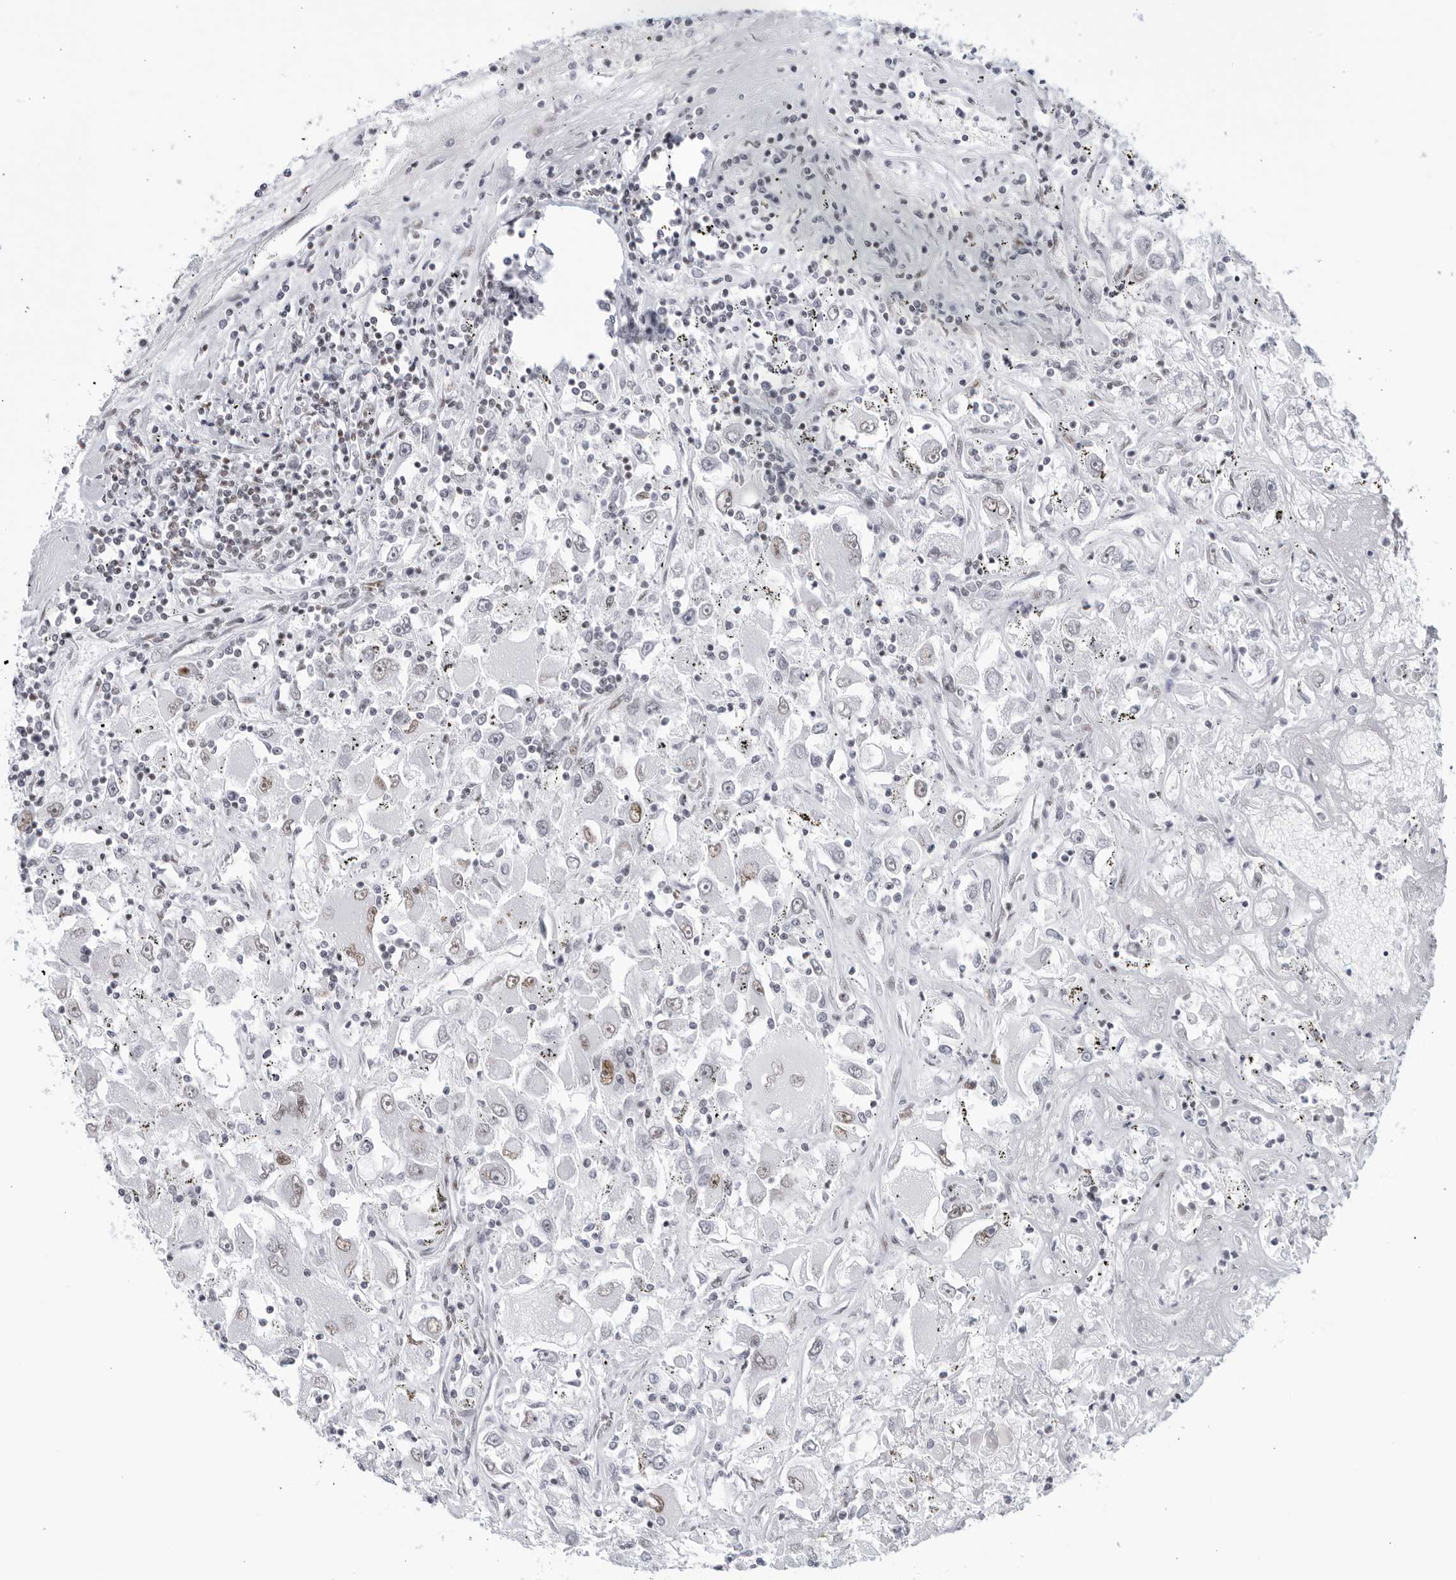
{"staining": {"intensity": "moderate", "quantity": "<25%", "location": "nuclear"}, "tissue": "renal cancer", "cell_type": "Tumor cells", "image_type": "cancer", "snomed": [{"axis": "morphology", "description": "Adenocarcinoma, NOS"}, {"axis": "topography", "description": "Kidney"}], "caption": "Immunohistochemical staining of human adenocarcinoma (renal) reveals moderate nuclear protein positivity in approximately <25% of tumor cells. Using DAB (3,3'-diaminobenzidine) (brown) and hematoxylin (blue) stains, captured at high magnification using brightfield microscopy.", "gene": "HP1BP3", "patient": {"sex": "female", "age": 52}}